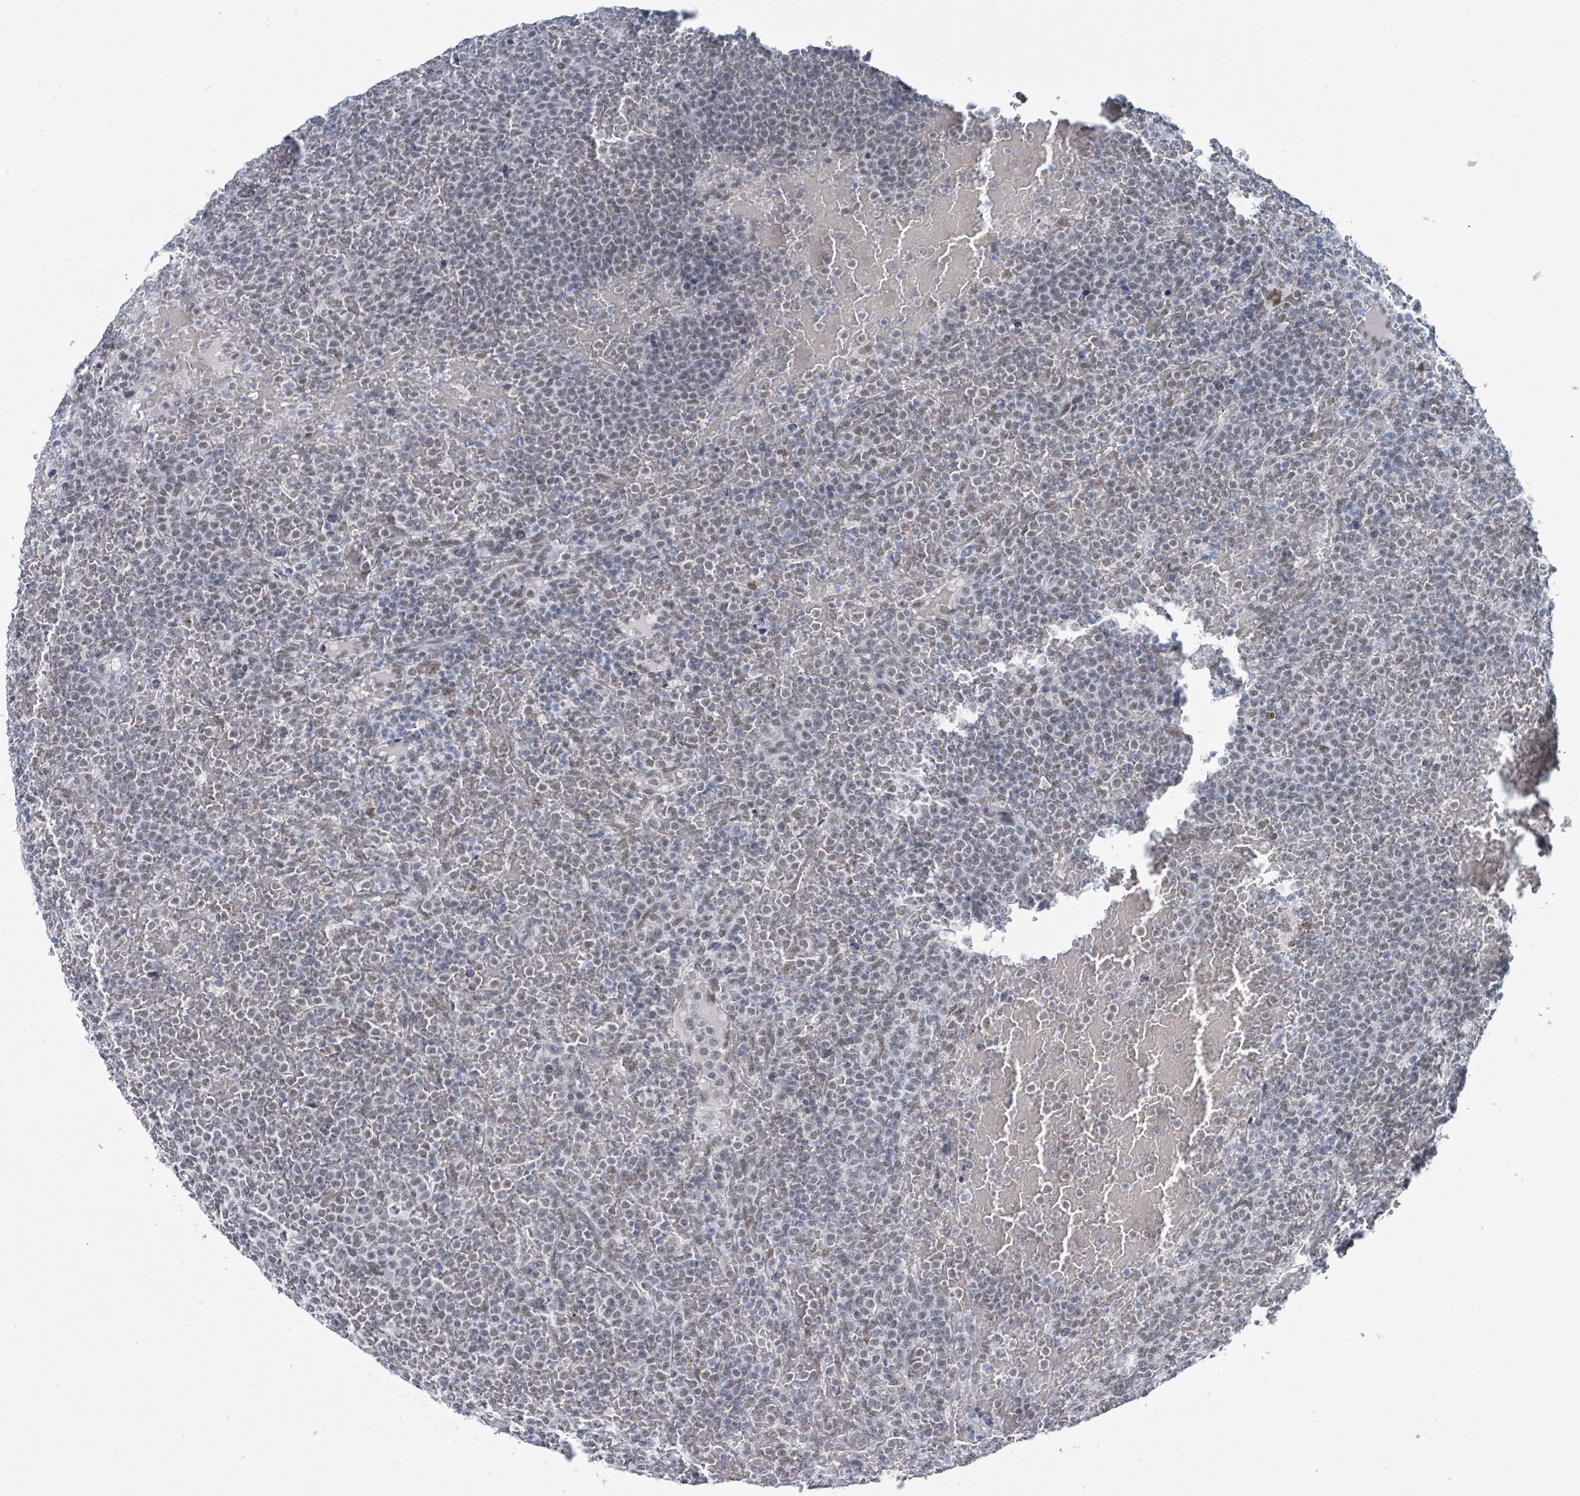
{"staining": {"intensity": "weak", "quantity": "<25%", "location": "nuclear"}, "tissue": "lymphoma", "cell_type": "Tumor cells", "image_type": "cancer", "snomed": [{"axis": "morphology", "description": "Malignant lymphoma, non-Hodgkin's type, Low grade"}, {"axis": "topography", "description": "Spleen"}], "caption": "This histopathology image is of malignant lymphoma, non-Hodgkin's type (low-grade) stained with immunohistochemistry to label a protein in brown with the nuclei are counter-stained blue. There is no positivity in tumor cells.", "gene": "EHMT2", "patient": {"sex": "male", "age": 60}}